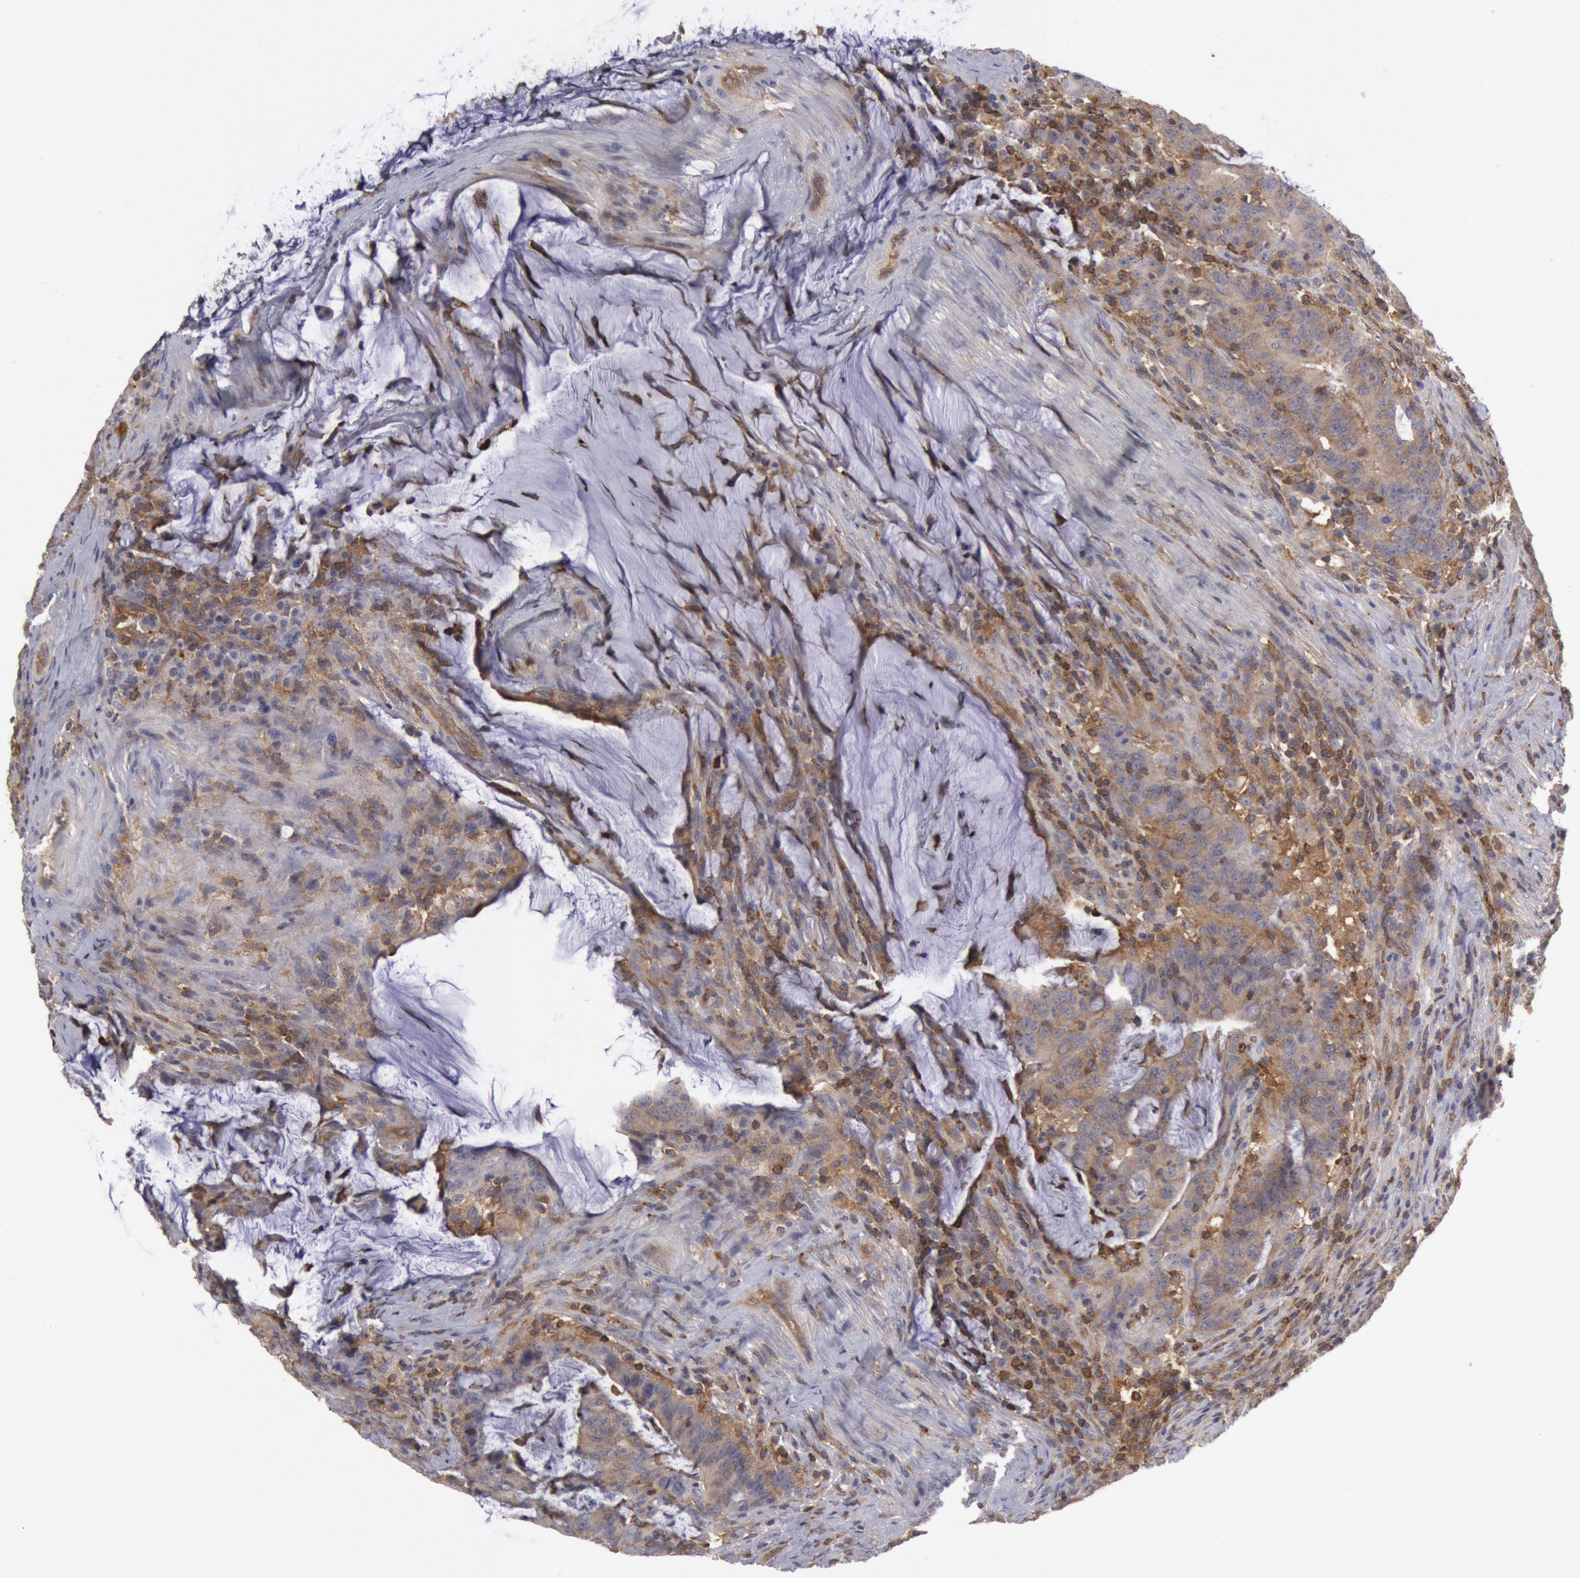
{"staining": {"intensity": "weak", "quantity": ">75%", "location": "cytoplasmic/membranous"}, "tissue": "colorectal cancer", "cell_type": "Tumor cells", "image_type": "cancer", "snomed": [{"axis": "morphology", "description": "Adenocarcinoma, NOS"}, {"axis": "topography", "description": "Colon"}], "caption": "IHC photomicrograph of colorectal cancer stained for a protein (brown), which shows low levels of weak cytoplasmic/membranous staining in about >75% of tumor cells.", "gene": "IKBKB", "patient": {"sex": "male", "age": 54}}